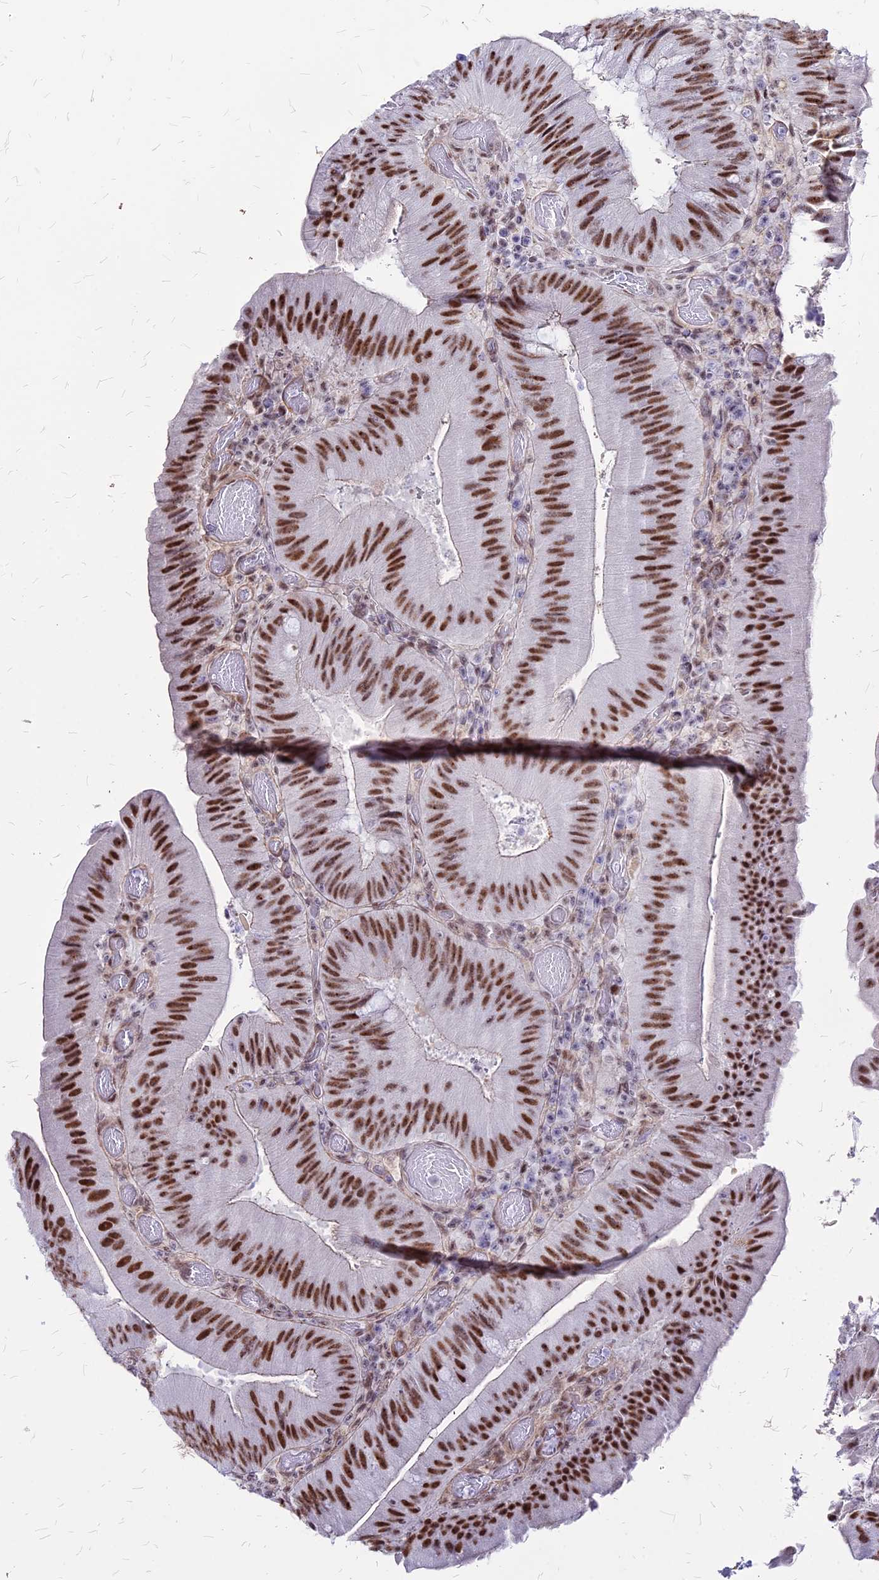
{"staining": {"intensity": "moderate", "quantity": ">75%", "location": "nuclear"}, "tissue": "colorectal cancer", "cell_type": "Tumor cells", "image_type": "cancer", "snomed": [{"axis": "morphology", "description": "Adenocarcinoma, NOS"}, {"axis": "topography", "description": "Colon"}], "caption": "Immunohistochemical staining of adenocarcinoma (colorectal) reveals medium levels of moderate nuclear staining in about >75% of tumor cells. Using DAB (brown) and hematoxylin (blue) stains, captured at high magnification using brightfield microscopy.", "gene": "FDX2", "patient": {"sex": "female", "age": 43}}